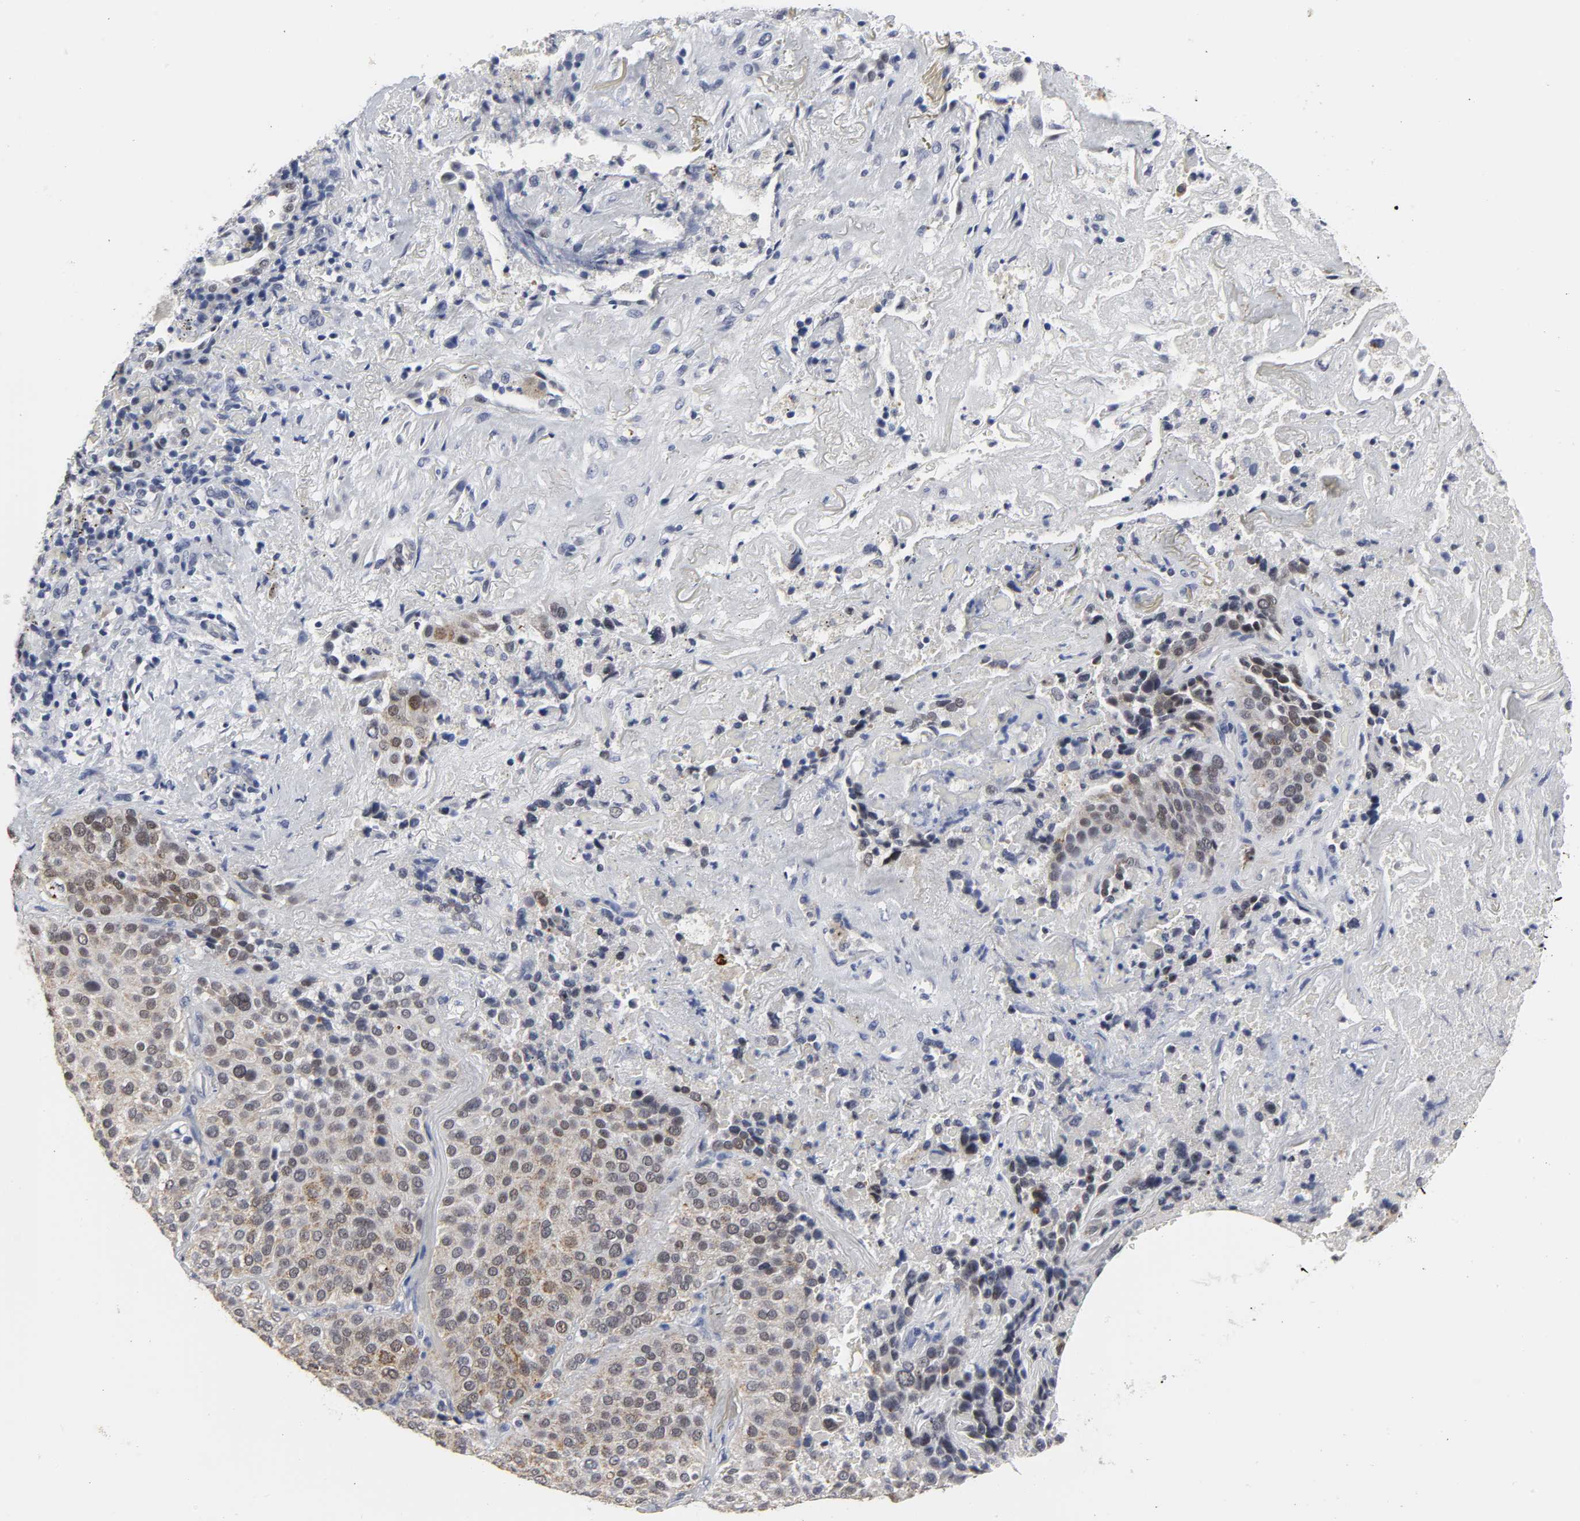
{"staining": {"intensity": "moderate", "quantity": ">75%", "location": "cytoplasmic/membranous"}, "tissue": "lung cancer", "cell_type": "Tumor cells", "image_type": "cancer", "snomed": [{"axis": "morphology", "description": "Squamous cell carcinoma, NOS"}, {"axis": "topography", "description": "Lung"}], "caption": "IHC (DAB (3,3'-diaminobenzidine)) staining of lung squamous cell carcinoma exhibits moderate cytoplasmic/membranous protein staining in approximately >75% of tumor cells.", "gene": "GRHL2", "patient": {"sex": "male", "age": 54}}